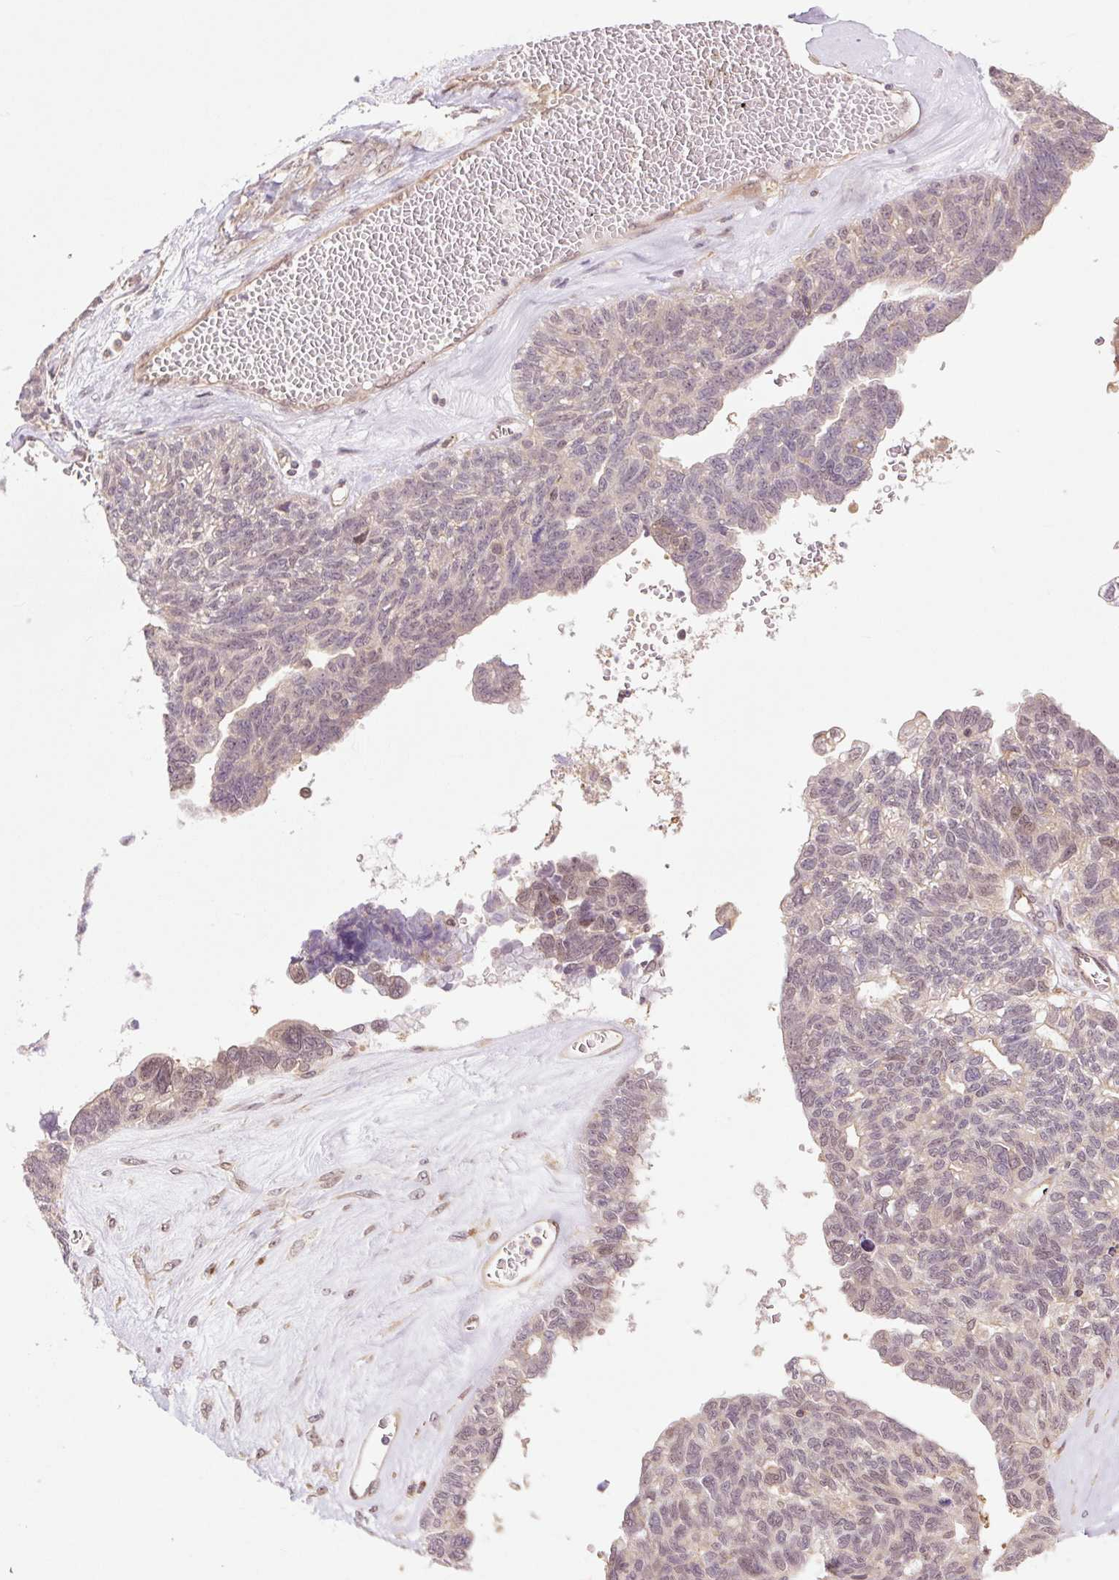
{"staining": {"intensity": "weak", "quantity": "25%-75%", "location": "cytoplasmic/membranous,nuclear"}, "tissue": "ovarian cancer", "cell_type": "Tumor cells", "image_type": "cancer", "snomed": [{"axis": "morphology", "description": "Cystadenocarcinoma, serous, NOS"}, {"axis": "topography", "description": "Ovary"}], "caption": "Human ovarian serous cystadenocarcinoma stained for a protein (brown) shows weak cytoplasmic/membranous and nuclear positive positivity in about 25%-75% of tumor cells.", "gene": "TPT1", "patient": {"sex": "female", "age": 79}}